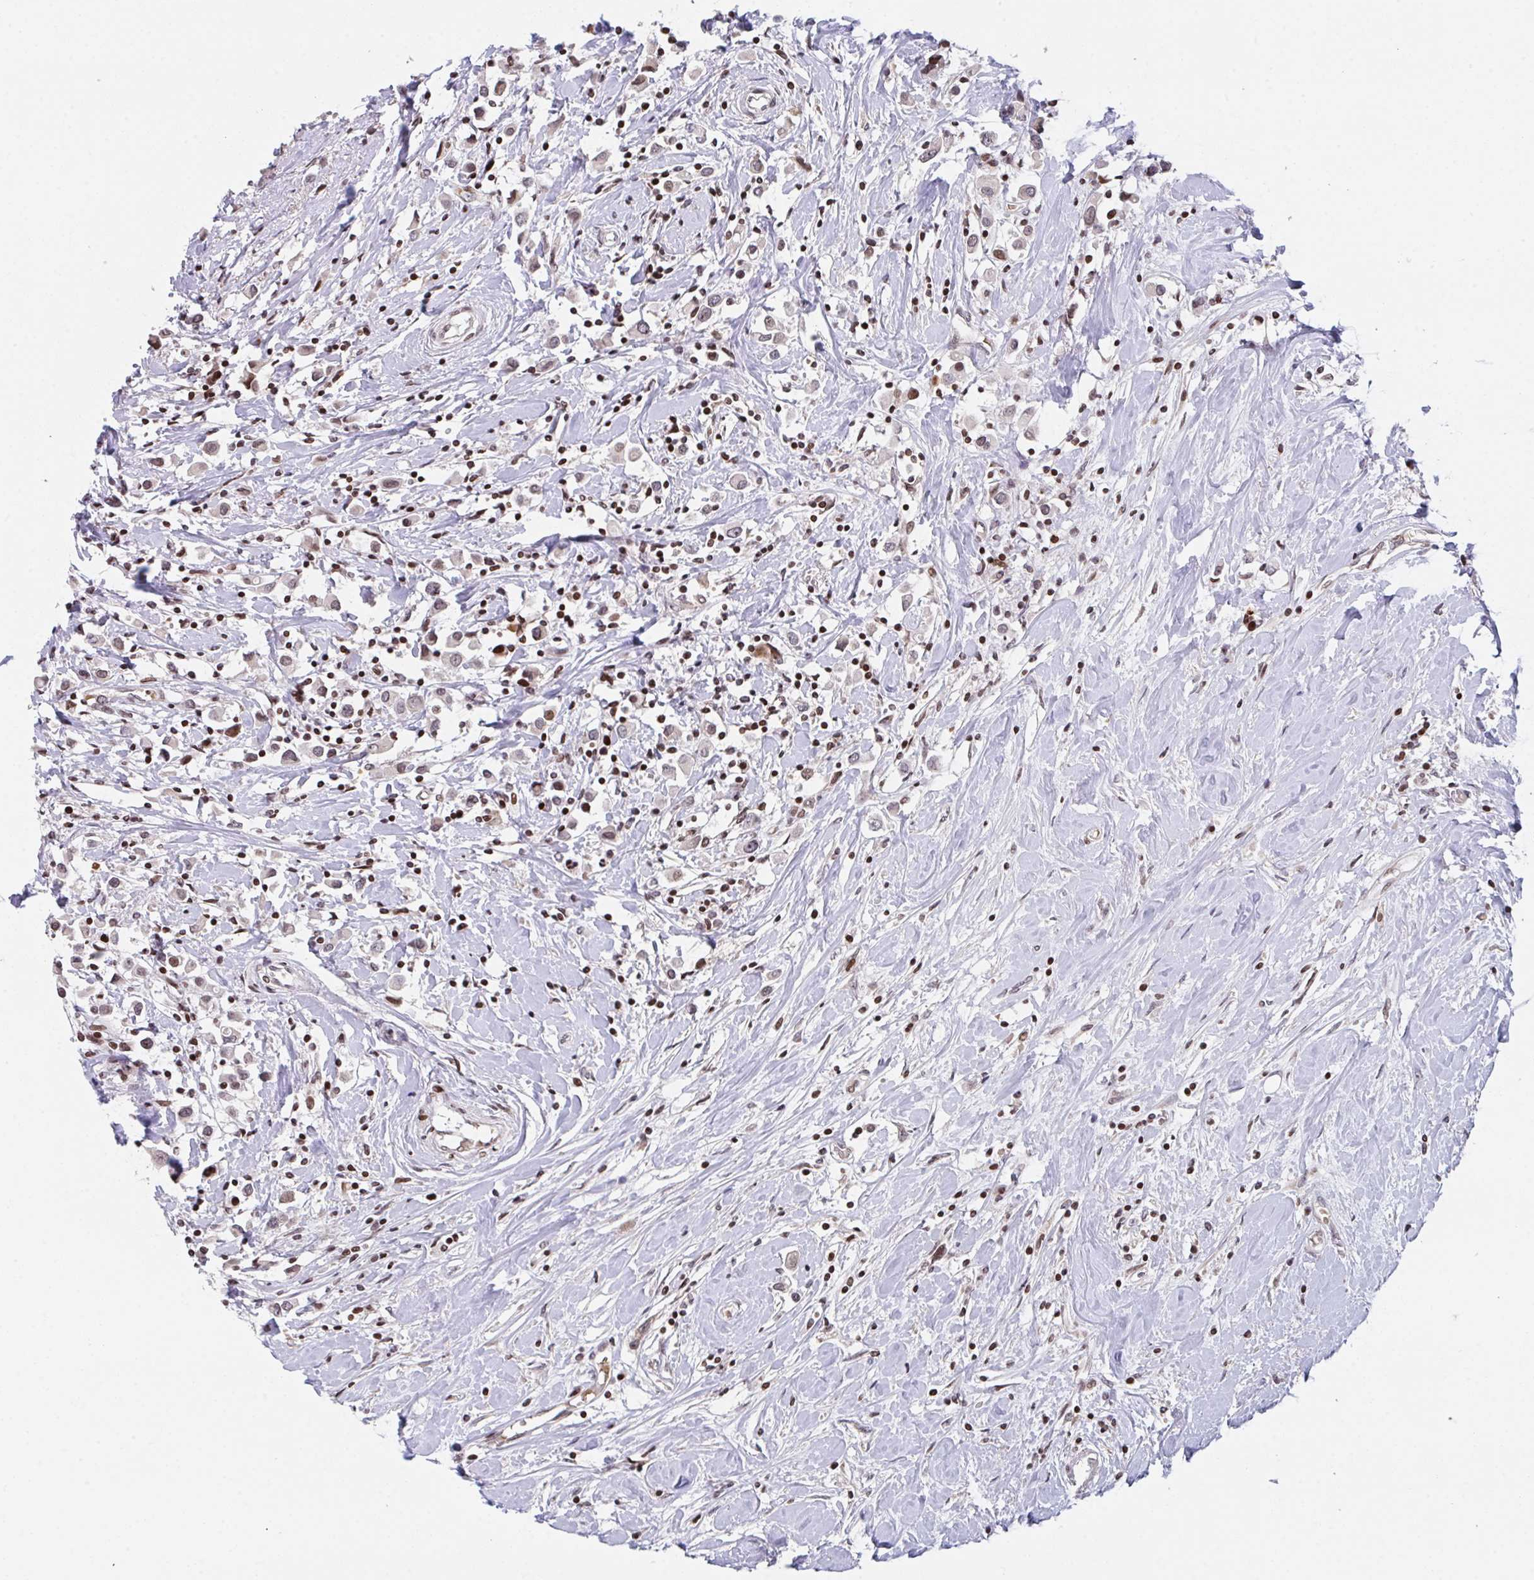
{"staining": {"intensity": "weak", "quantity": ">75%", "location": "nuclear"}, "tissue": "breast cancer", "cell_type": "Tumor cells", "image_type": "cancer", "snomed": [{"axis": "morphology", "description": "Duct carcinoma"}, {"axis": "topography", "description": "Breast"}], "caption": "Brown immunohistochemical staining in human breast infiltrating ductal carcinoma shows weak nuclear positivity in approximately >75% of tumor cells. The staining is performed using DAB (3,3'-diaminobenzidine) brown chromogen to label protein expression. The nuclei are counter-stained blue using hematoxylin.", "gene": "PCDHB8", "patient": {"sex": "female", "age": 61}}